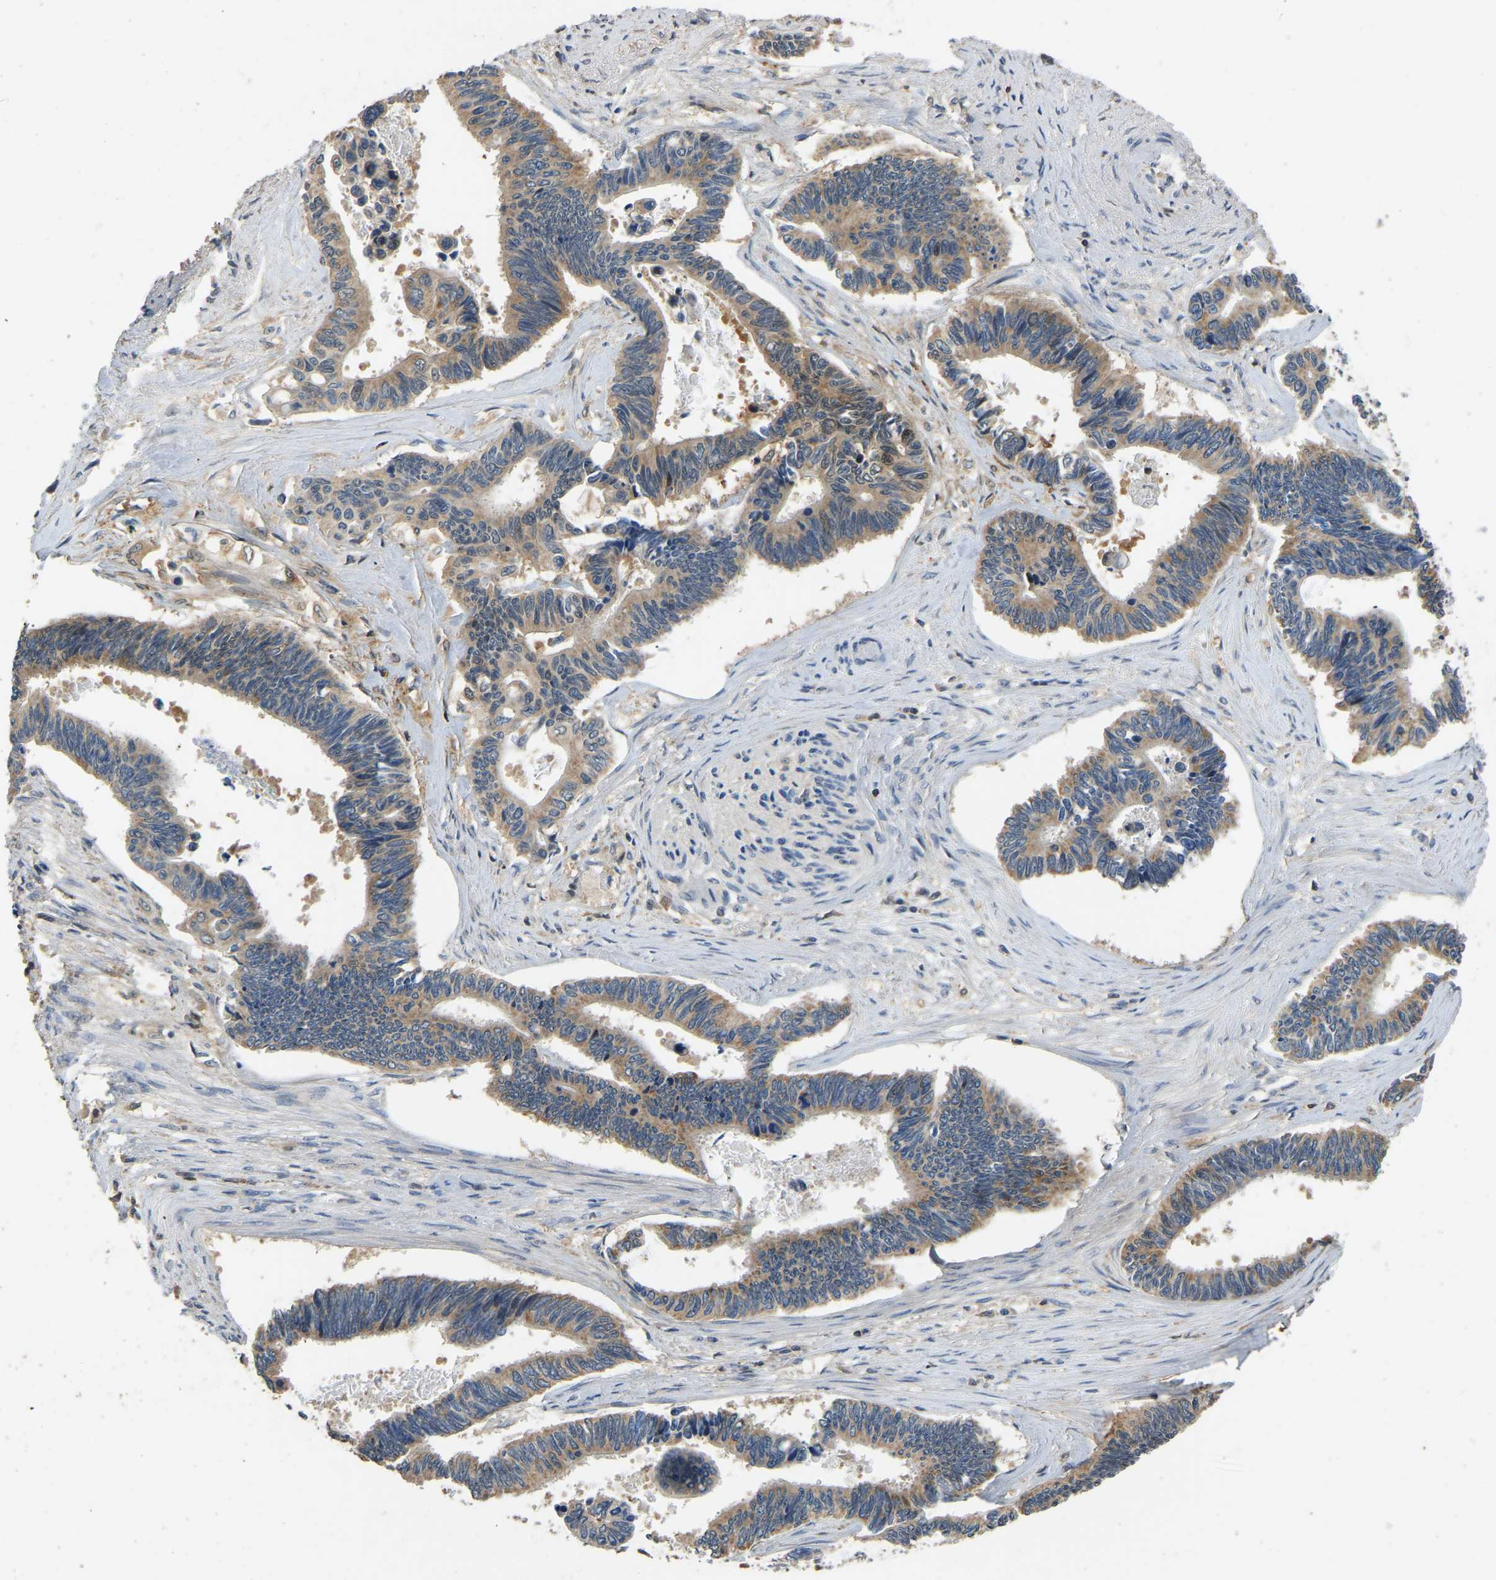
{"staining": {"intensity": "moderate", "quantity": ">75%", "location": "cytoplasmic/membranous"}, "tissue": "pancreatic cancer", "cell_type": "Tumor cells", "image_type": "cancer", "snomed": [{"axis": "morphology", "description": "Adenocarcinoma, NOS"}, {"axis": "topography", "description": "Pancreas"}], "caption": "An IHC histopathology image of neoplastic tissue is shown. Protein staining in brown highlights moderate cytoplasmic/membranous positivity in pancreatic adenocarcinoma within tumor cells.", "gene": "TUFM", "patient": {"sex": "female", "age": 70}}